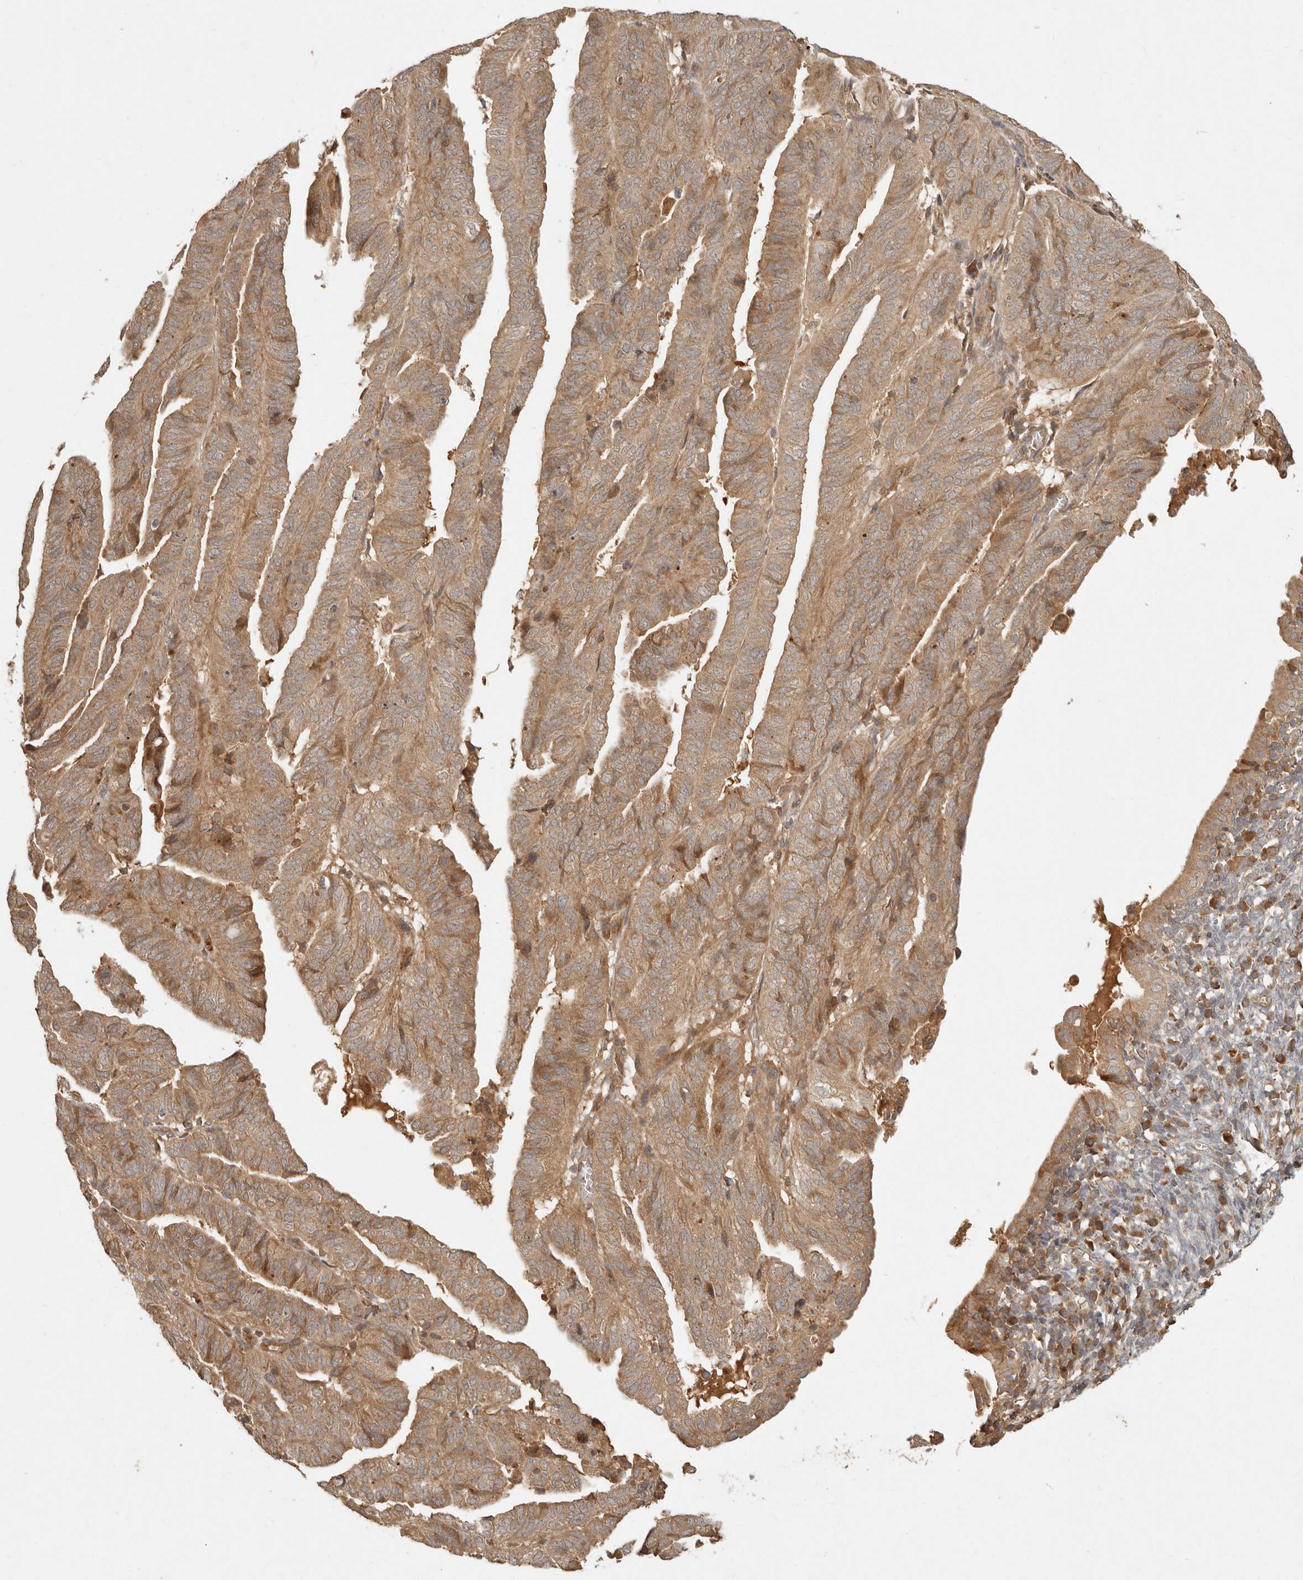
{"staining": {"intensity": "moderate", "quantity": ">75%", "location": "cytoplasmic/membranous"}, "tissue": "endometrial cancer", "cell_type": "Tumor cells", "image_type": "cancer", "snomed": [{"axis": "morphology", "description": "Adenocarcinoma, NOS"}, {"axis": "topography", "description": "Uterus"}], "caption": "A brown stain highlights moderate cytoplasmic/membranous staining of a protein in adenocarcinoma (endometrial) tumor cells.", "gene": "ANKRD61", "patient": {"sex": "female", "age": 77}}